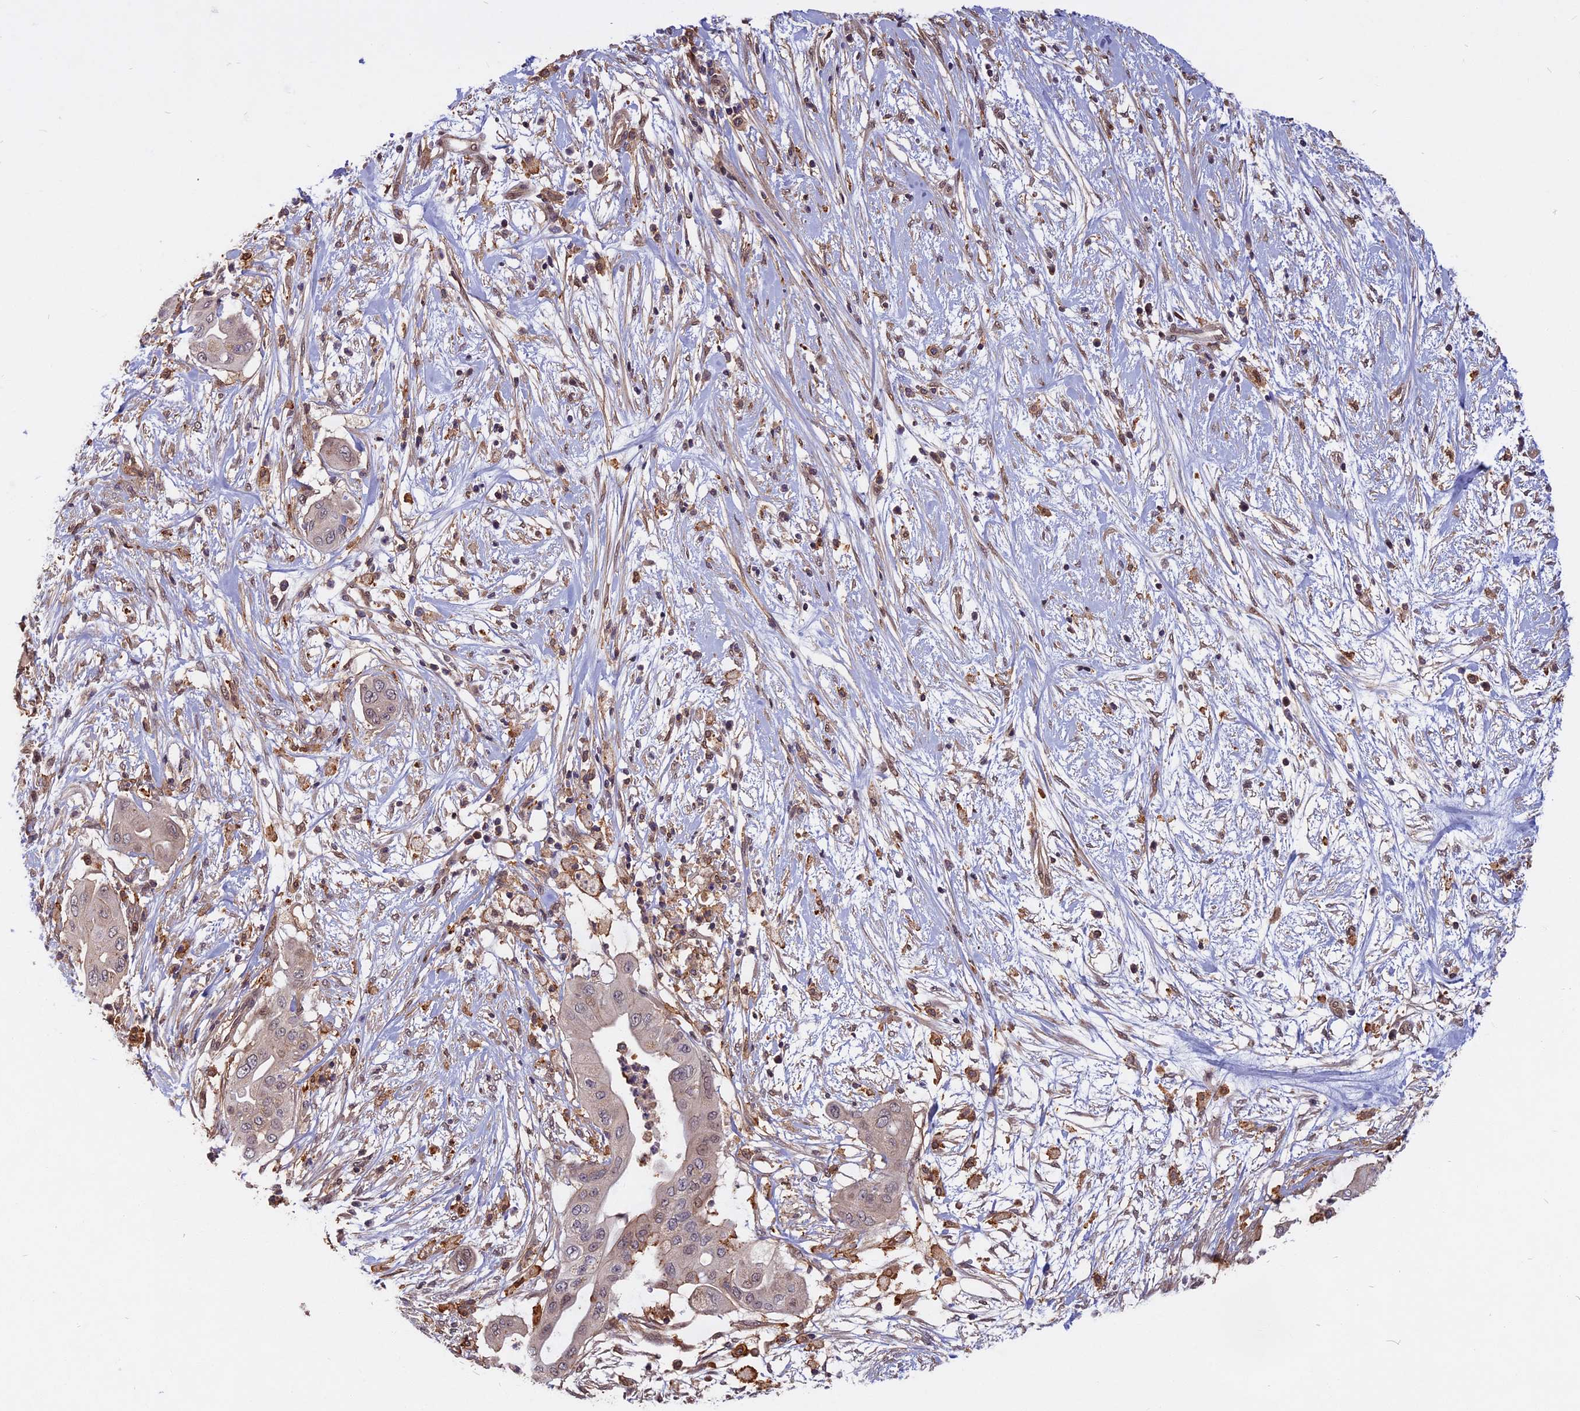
{"staining": {"intensity": "weak", "quantity": "<25%", "location": "nuclear"}, "tissue": "pancreatic cancer", "cell_type": "Tumor cells", "image_type": "cancer", "snomed": [{"axis": "morphology", "description": "Adenocarcinoma, NOS"}, {"axis": "topography", "description": "Pancreas"}], "caption": "IHC of human pancreatic cancer (adenocarcinoma) reveals no staining in tumor cells. The staining is performed using DAB (3,3'-diaminobenzidine) brown chromogen with nuclei counter-stained in using hematoxylin.", "gene": "SPG11", "patient": {"sex": "male", "age": 68}}